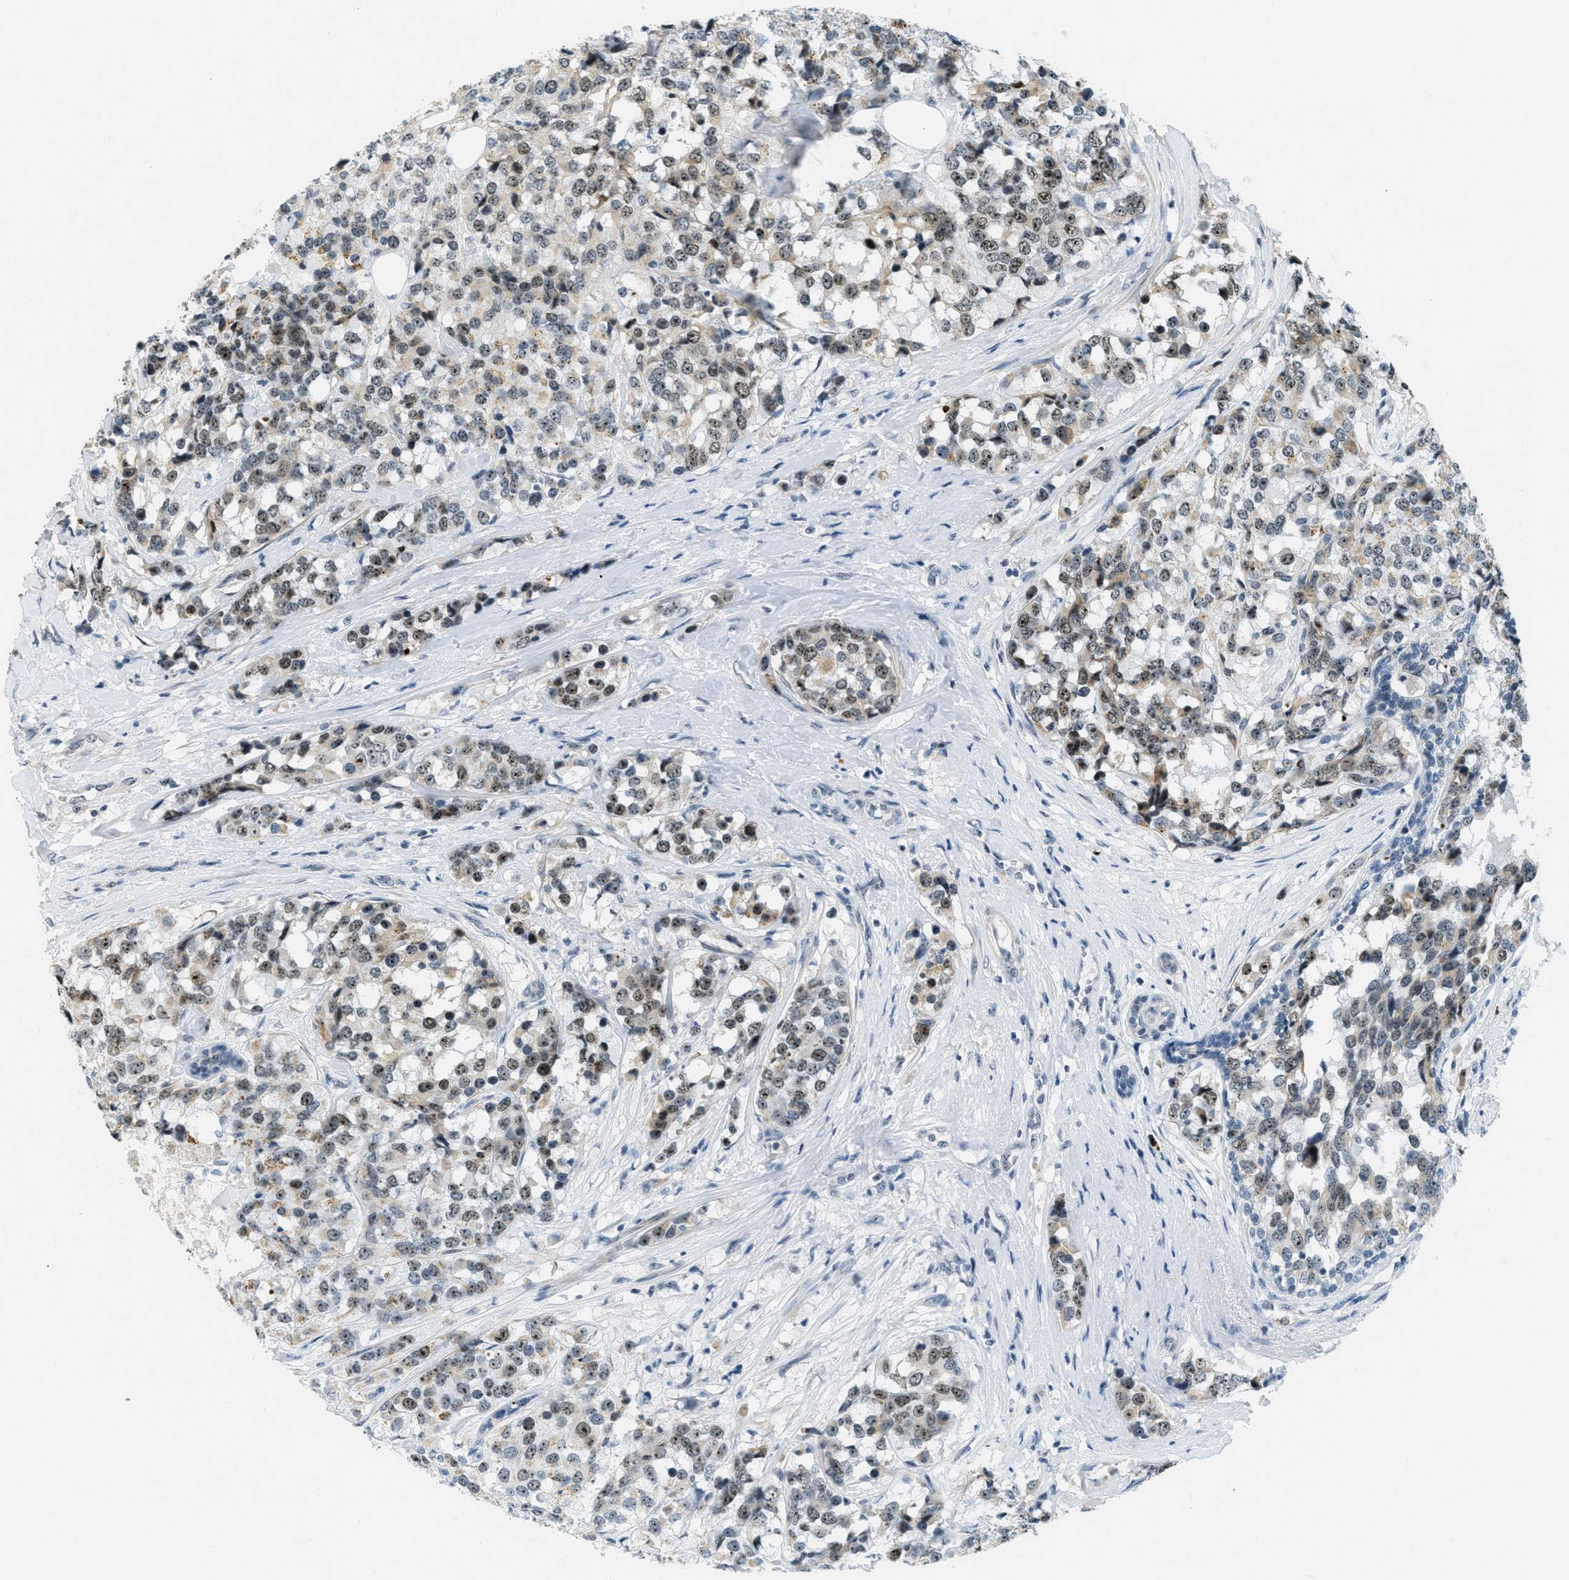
{"staining": {"intensity": "strong", "quantity": "25%-75%", "location": "nuclear"}, "tissue": "breast cancer", "cell_type": "Tumor cells", "image_type": "cancer", "snomed": [{"axis": "morphology", "description": "Lobular carcinoma"}, {"axis": "topography", "description": "Breast"}], "caption": "This is a photomicrograph of IHC staining of lobular carcinoma (breast), which shows strong staining in the nuclear of tumor cells.", "gene": "DDX47", "patient": {"sex": "female", "age": 59}}